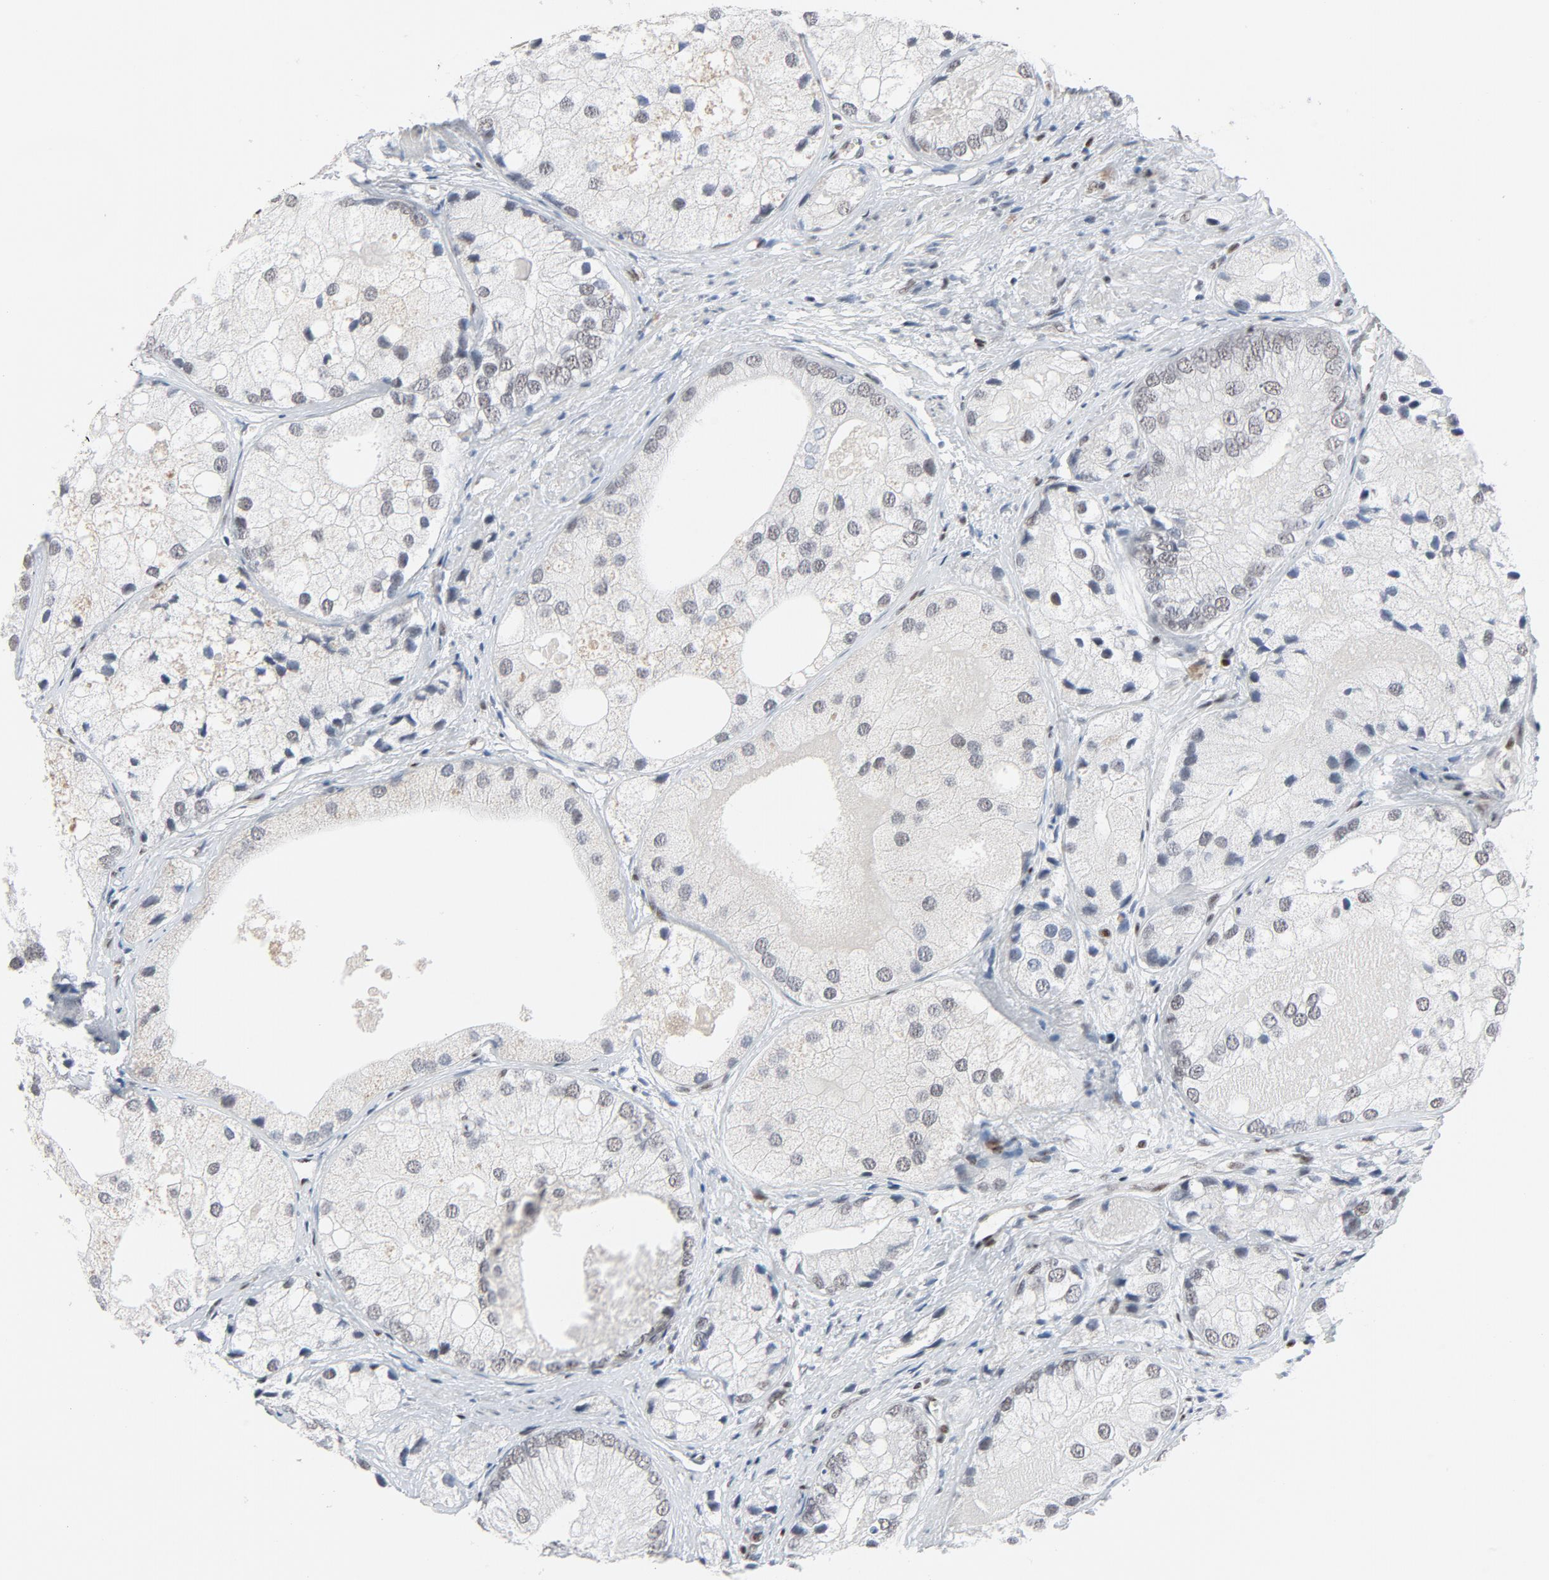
{"staining": {"intensity": "negative", "quantity": "none", "location": "none"}, "tissue": "prostate cancer", "cell_type": "Tumor cells", "image_type": "cancer", "snomed": [{"axis": "morphology", "description": "Adenocarcinoma, Low grade"}, {"axis": "topography", "description": "Prostate"}], "caption": "Human prostate cancer (low-grade adenocarcinoma) stained for a protein using IHC exhibits no staining in tumor cells.", "gene": "GABPA", "patient": {"sex": "male", "age": 69}}